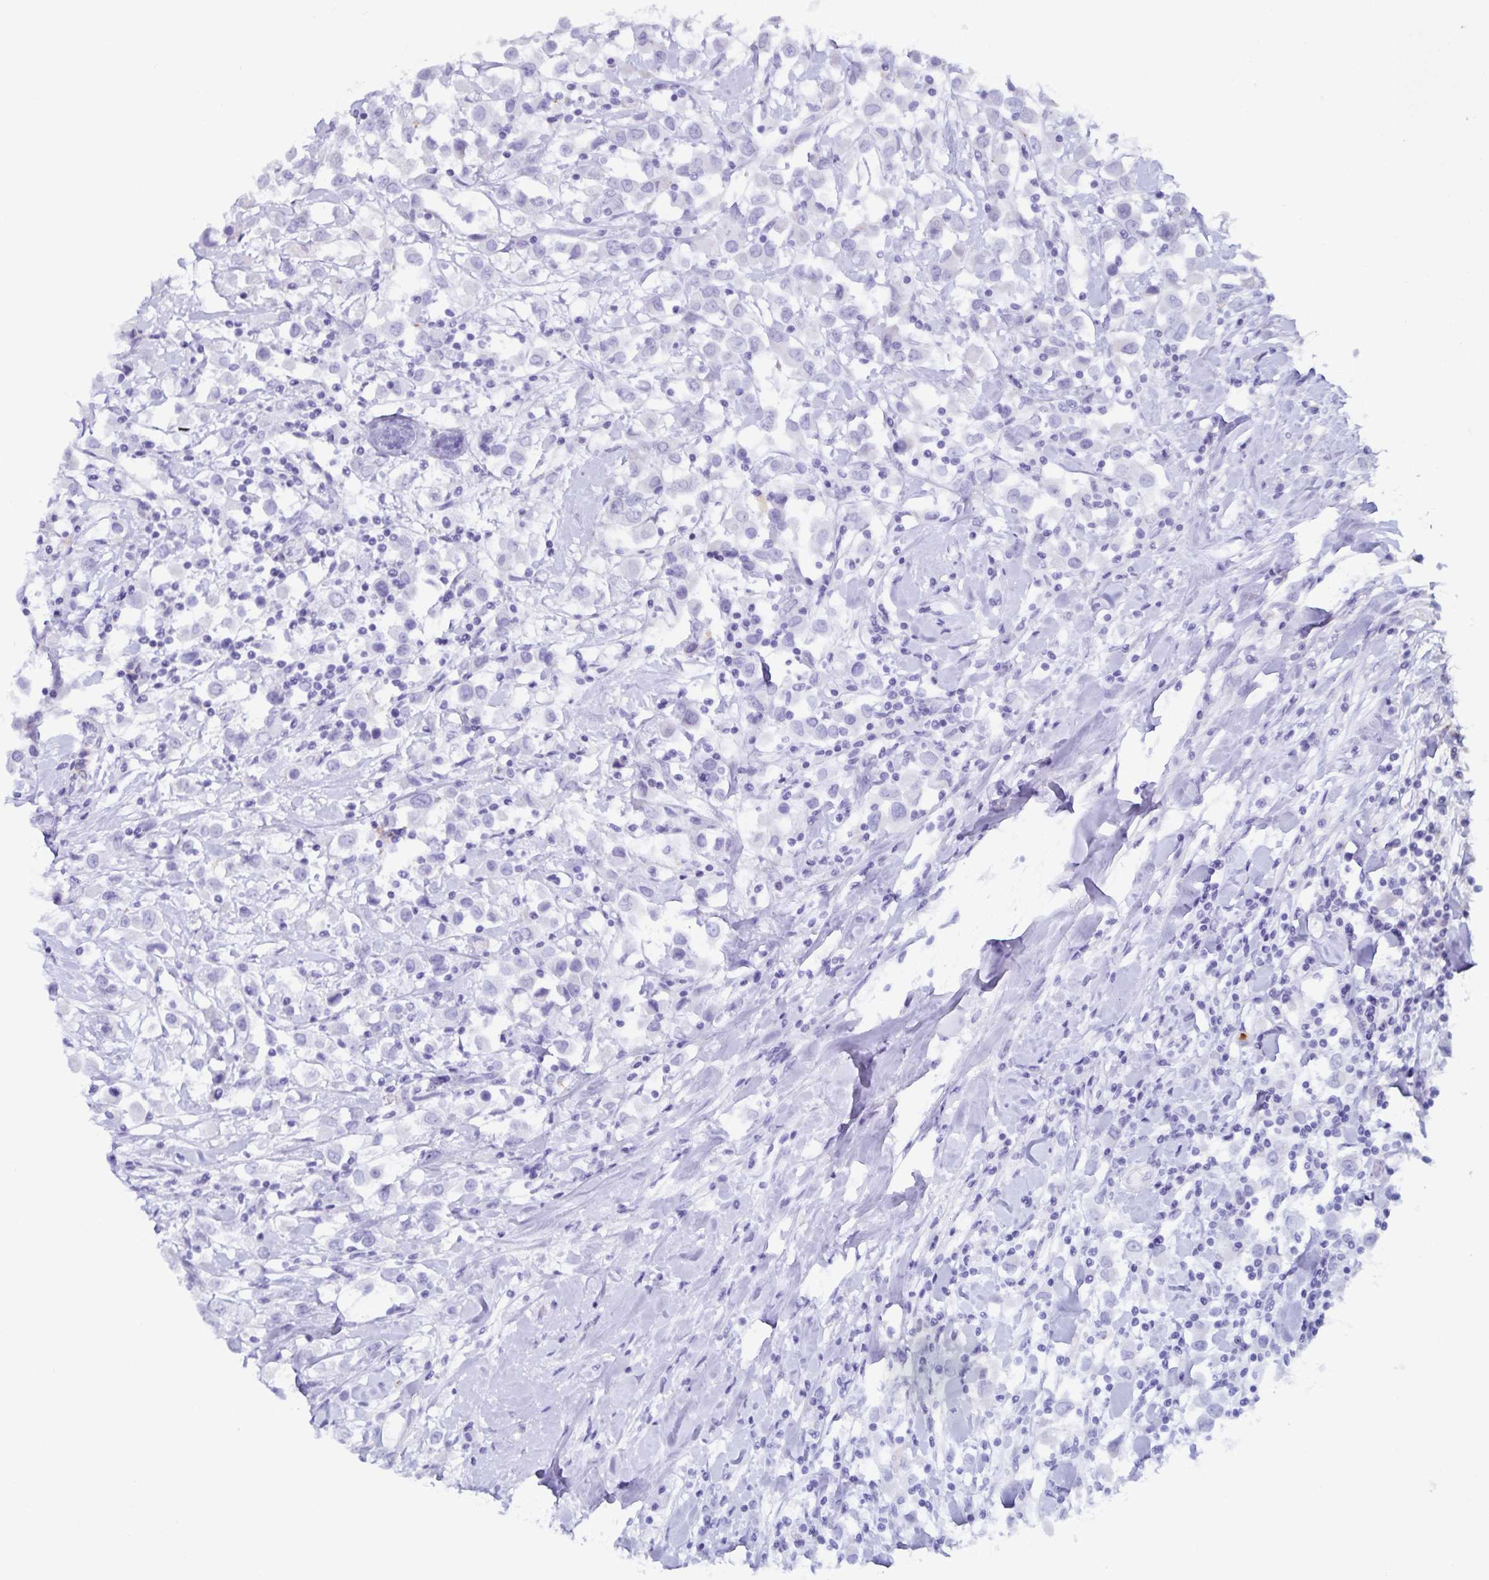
{"staining": {"intensity": "negative", "quantity": "none", "location": "none"}, "tissue": "breast cancer", "cell_type": "Tumor cells", "image_type": "cancer", "snomed": [{"axis": "morphology", "description": "Duct carcinoma"}, {"axis": "topography", "description": "Breast"}], "caption": "High magnification brightfield microscopy of breast cancer (invasive ductal carcinoma) stained with DAB (brown) and counterstained with hematoxylin (blue): tumor cells show no significant positivity. (DAB immunohistochemistry with hematoxylin counter stain).", "gene": "GPR137", "patient": {"sex": "female", "age": 61}}